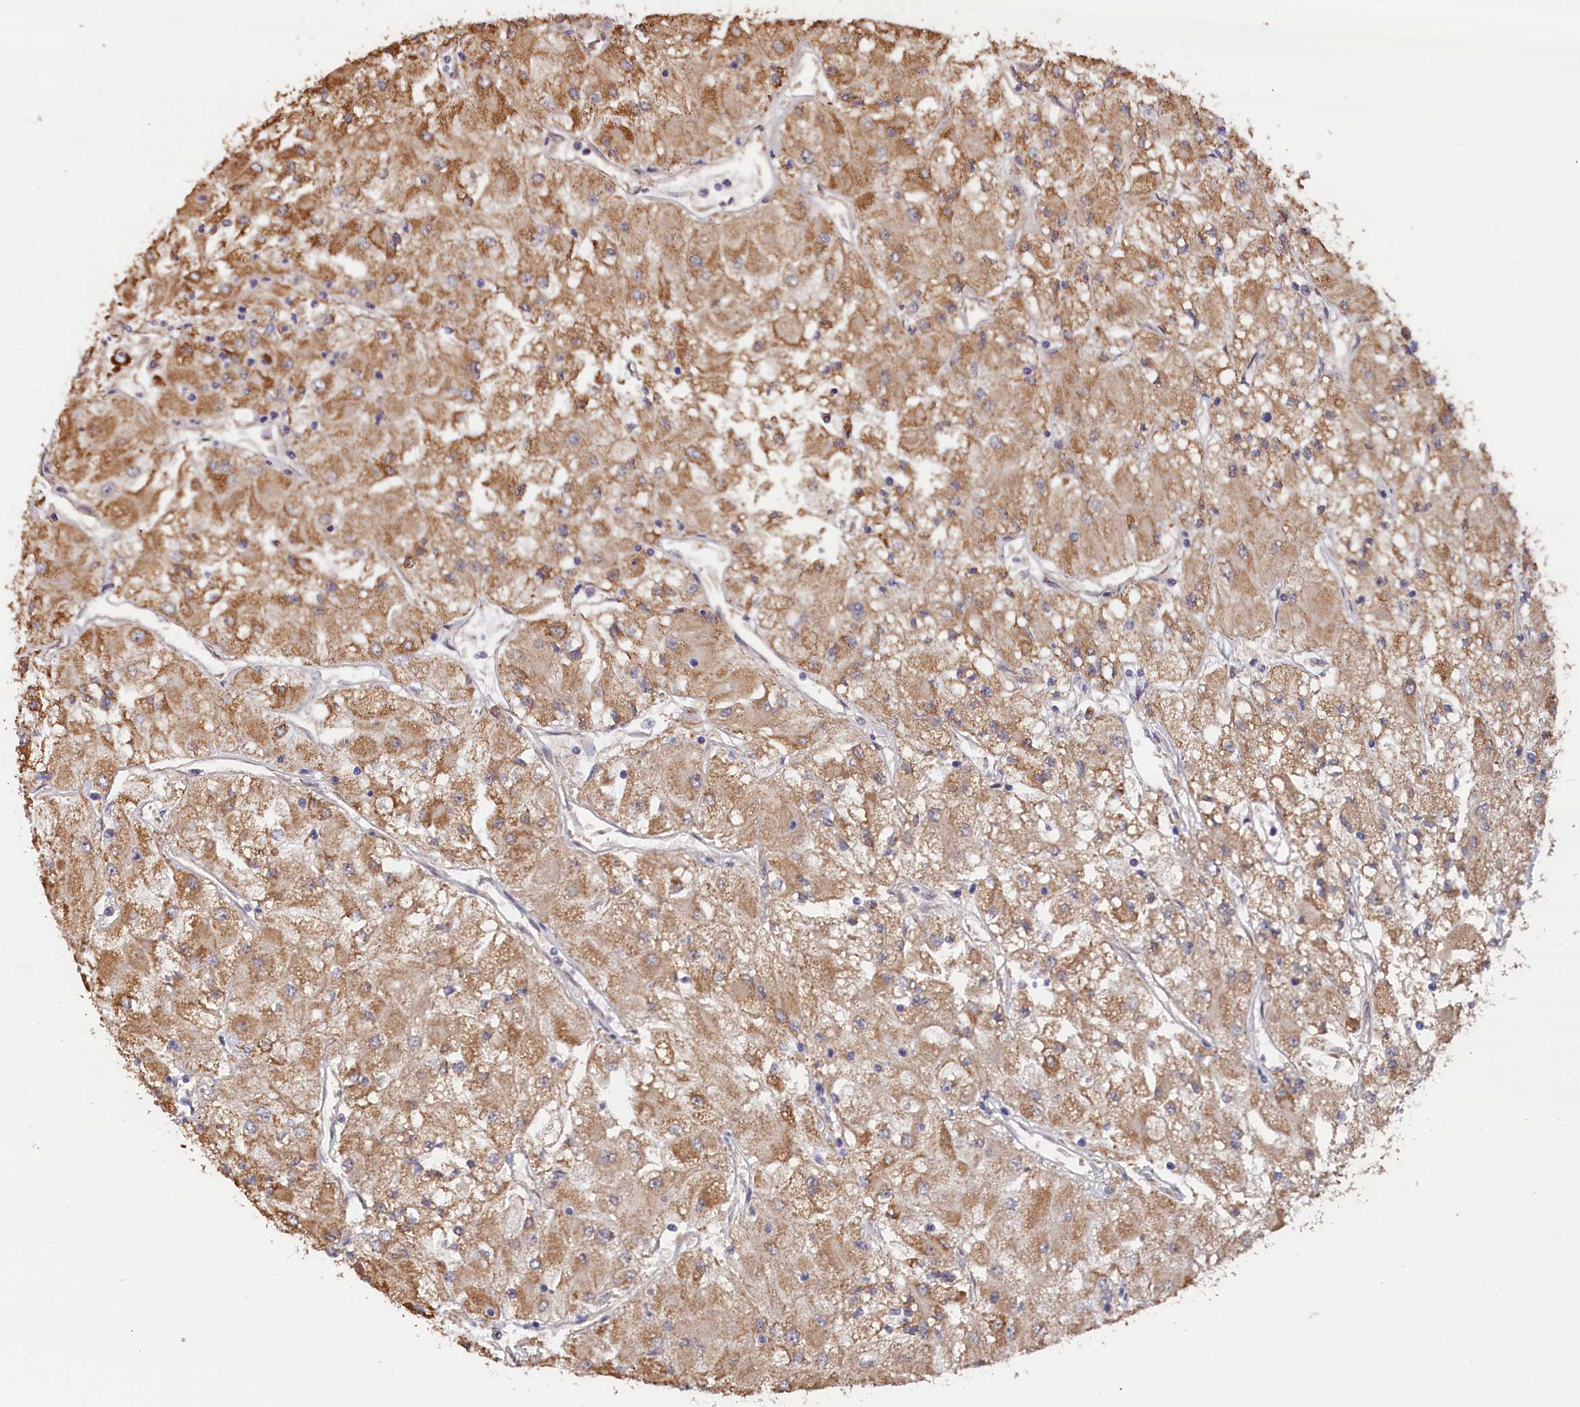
{"staining": {"intensity": "moderate", "quantity": ">75%", "location": "cytoplasmic/membranous"}, "tissue": "renal cancer", "cell_type": "Tumor cells", "image_type": "cancer", "snomed": [{"axis": "morphology", "description": "Adenocarcinoma, NOS"}, {"axis": "topography", "description": "Kidney"}], "caption": "Immunohistochemical staining of adenocarcinoma (renal) demonstrates medium levels of moderate cytoplasmic/membranous protein positivity in approximately >75% of tumor cells.", "gene": "ZNF816", "patient": {"sex": "male", "age": 80}}